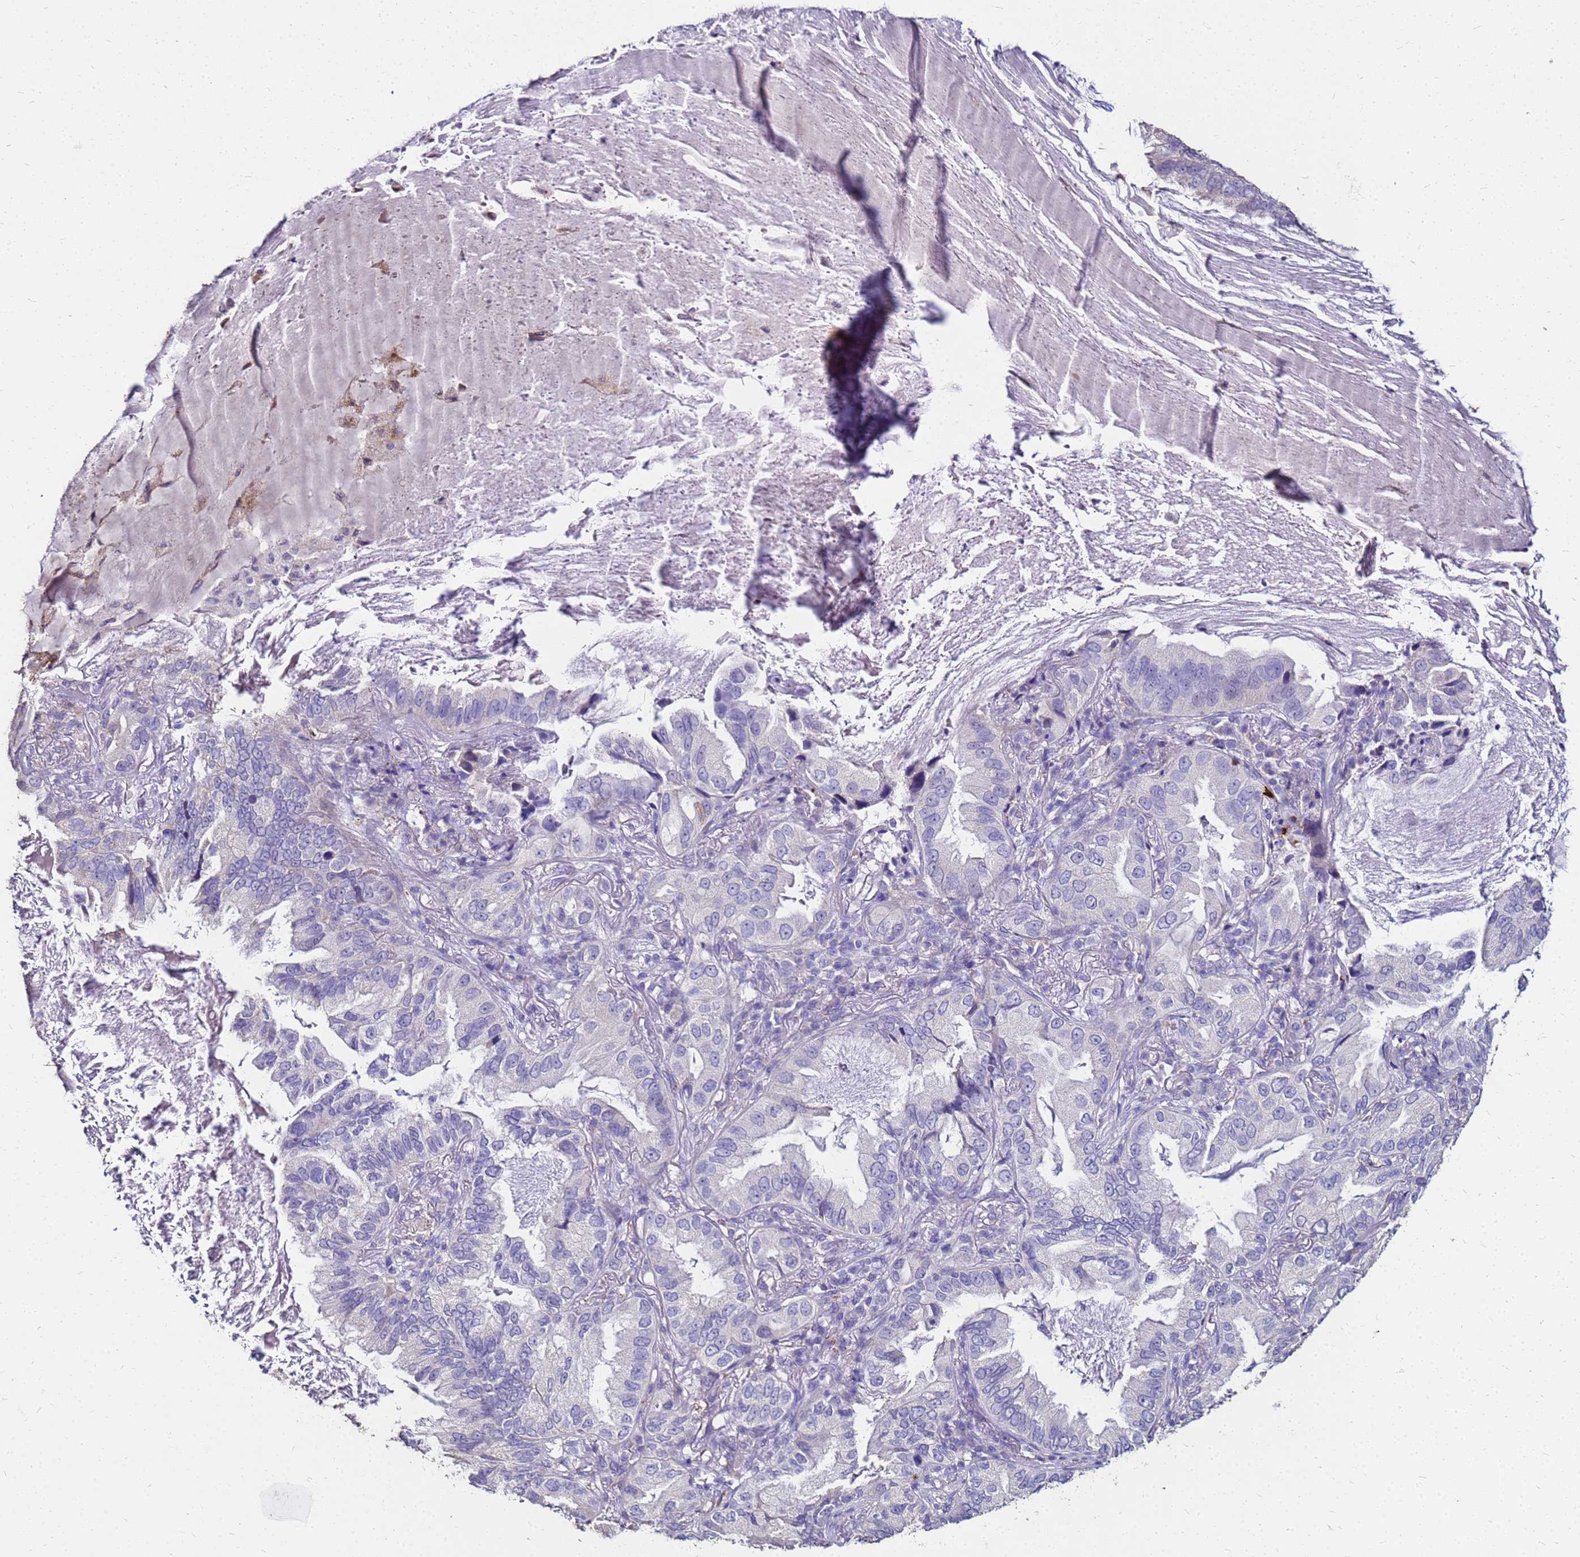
{"staining": {"intensity": "negative", "quantity": "none", "location": "none"}, "tissue": "lung cancer", "cell_type": "Tumor cells", "image_type": "cancer", "snomed": [{"axis": "morphology", "description": "Adenocarcinoma, NOS"}, {"axis": "topography", "description": "Lung"}], "caption": "Tumor cells are negative for protein expression in human adenocarcinoma (lung).", "gene": "S100A2", "patient": {"sex": "female", "age": 69}}